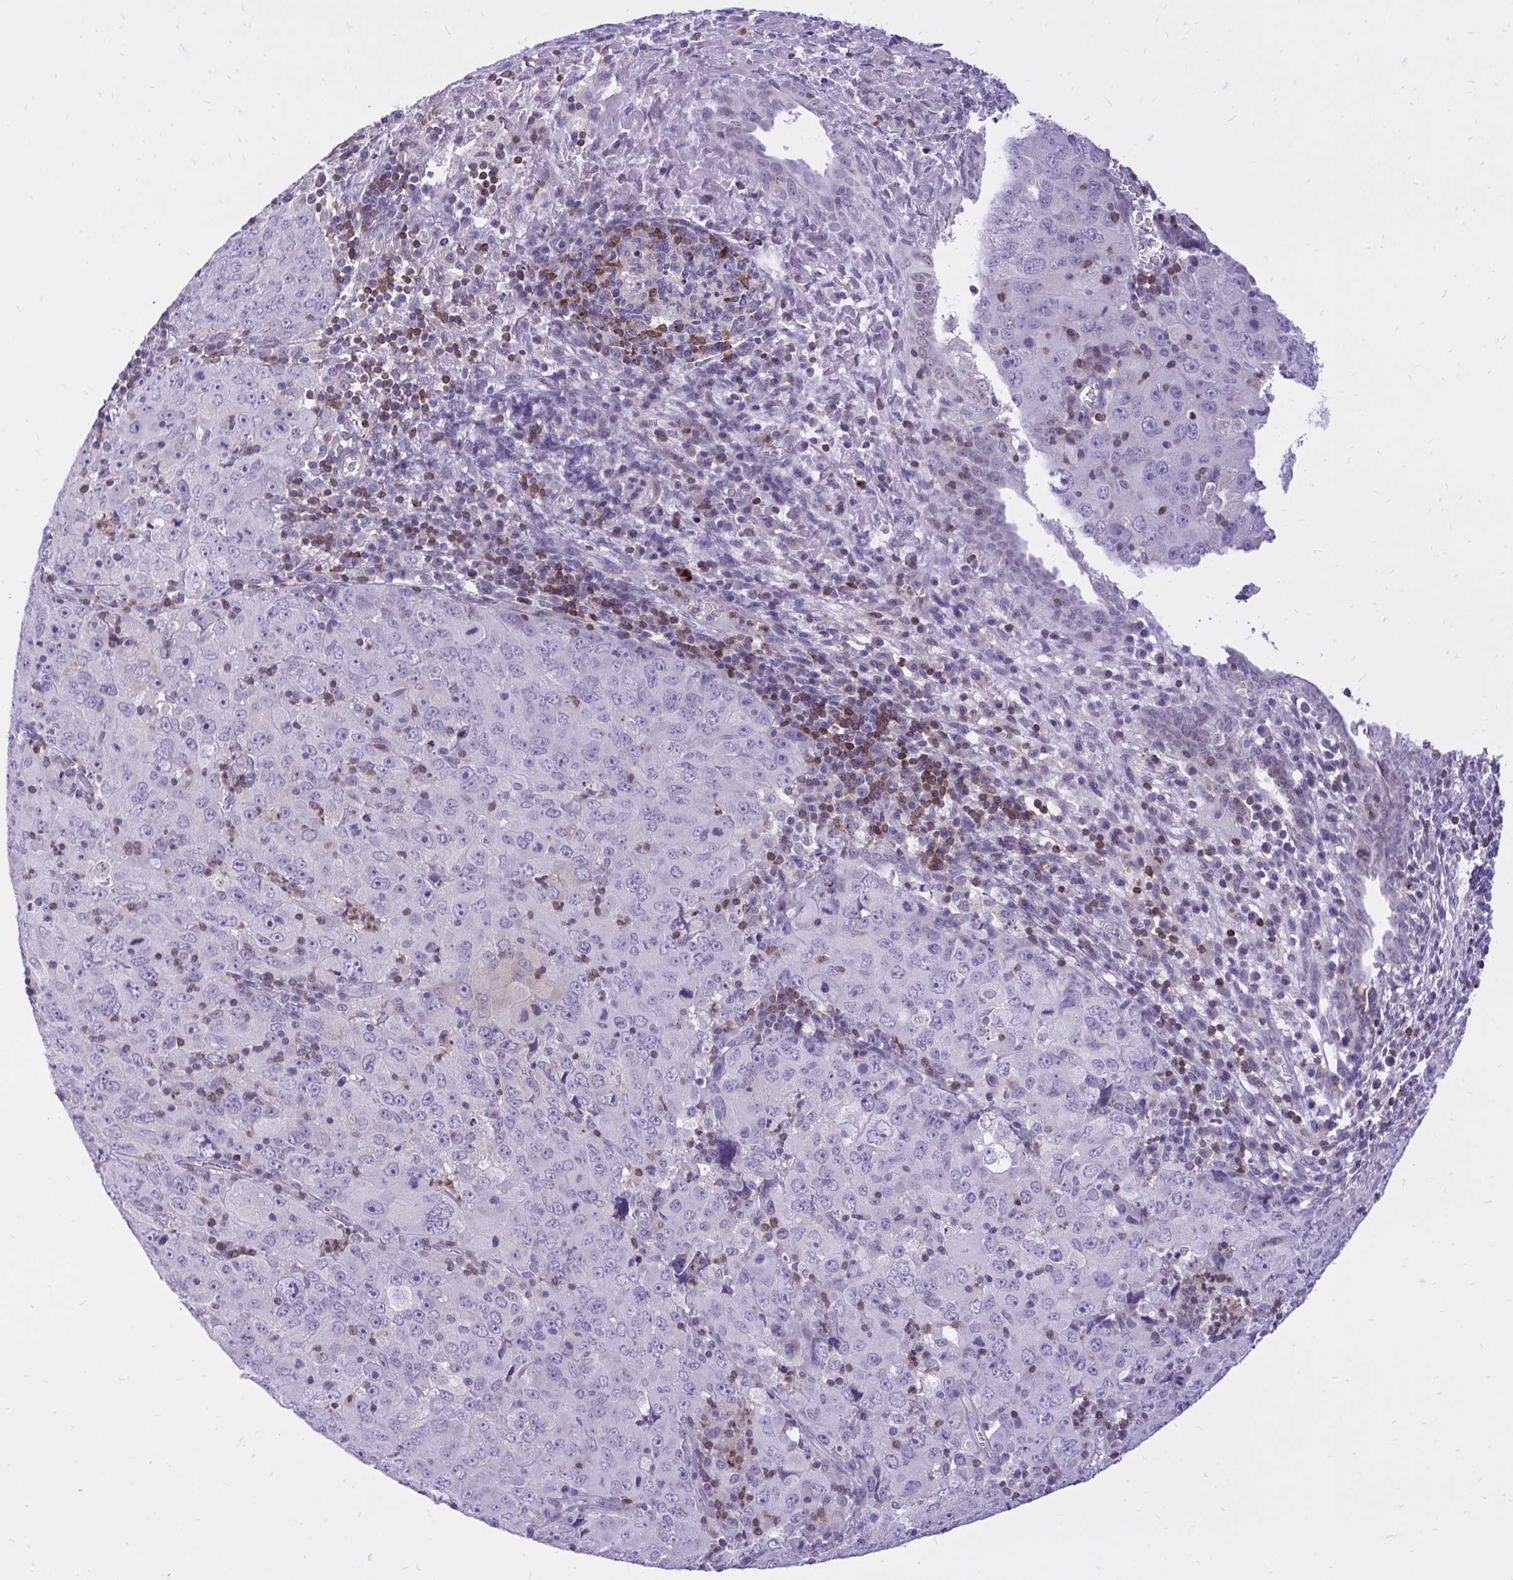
{"staining": {"intensity": "negative", "quantity": "none", "location": "none"}, "tissue": "cervical cancer", "cell_type": "Tumor cells", "image_type": "cancer", "snomed": [{"axis": "morphology", "description": "Adenocarcinoma, NOS"}, {"axis": "topography", "description": "Cervix"}], "caption": "This is an immunohistochemistry micrograph of cervical adenocarcinoma. There is no staining in tumor cells.", "gene": "CXCL8", "patient": {"sex": "female", "age": 56}}